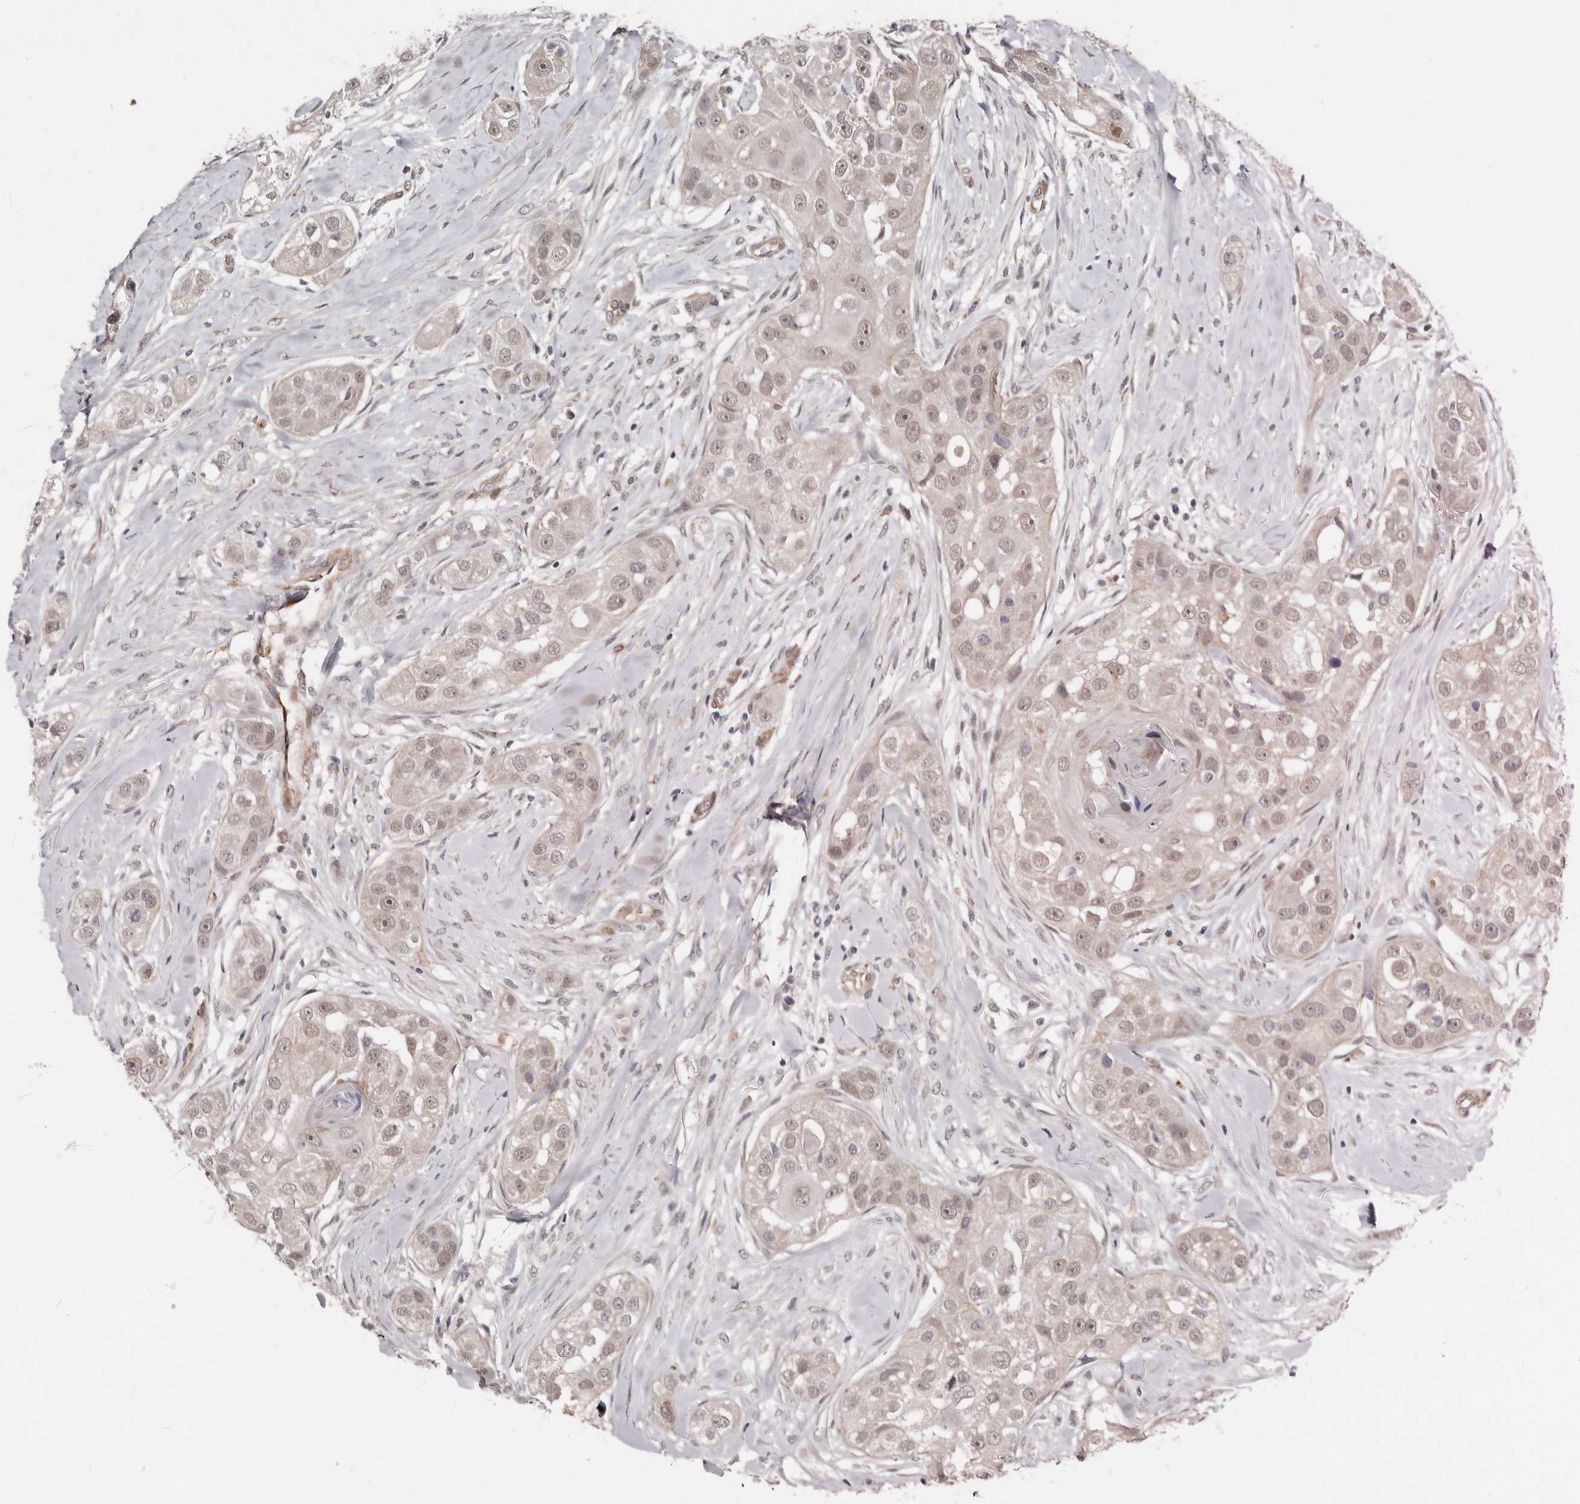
{"staining": {"intensity": "weak", "quantity": "25%-75%", "location": "nuclear"}, "tissue": "head and neck cancer", "cell_type": "Tumor cells", "image_type": "cancer", "snomed": [{"axis": "morphology", "description": "Normal tissue, NOS"}, {"axis": "morphology", "description": "Squamous cell carcinoma, NOS"}, {"axis": "topography", "description": "Skeletal muscle"}, {"axis": "topography", "description": "Head-Neck"}], "caption": "There is low levels of weak nuclear staining in tumor cells of head and neck cancer, as demonstrated by immunohistochemical staining (brown color).", "gene": "RANBP17", "patient": {"sex": "male", "age": 51}}